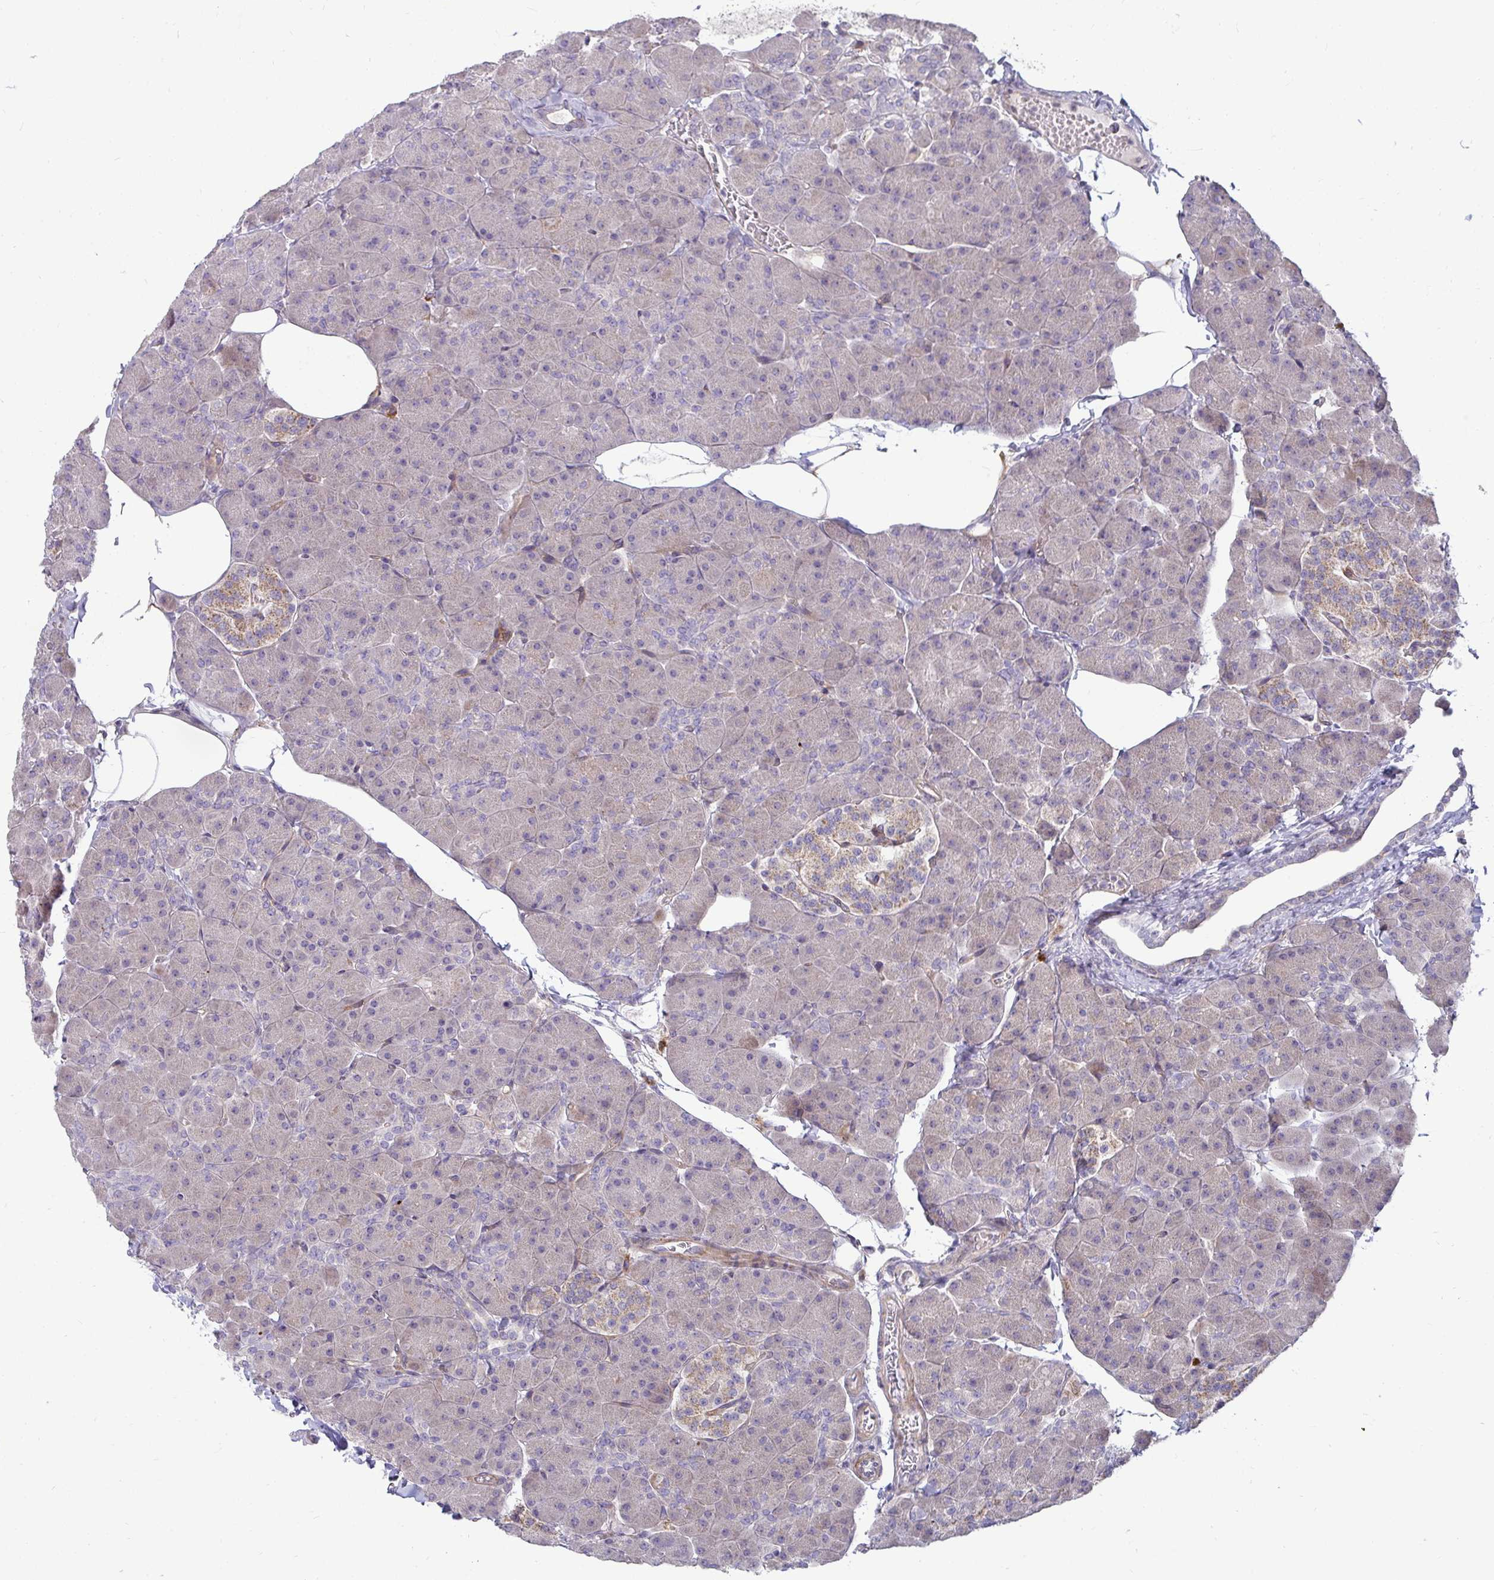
{"staining": {"intensity": "weak", "quantity": "<25%", "location": "cytoplasmic/membranous"}, "tissue": "pancreas", "cell_type": "Exocrine glandular cells", "image_type": "normal", "snomed": [{"axis": "morphology", "description": "Normal tissue, NOS"}, {"axis": "topography", "description": "Pancreas"}], "caption": "A high-resolution micrograph shows immunohistochemistry staining of benign pancreas, which demonstrates no significant positivity in exocrine glandular cells. Nuclei are stained in blue.", "gene": "SH2D1B", "patient": {"sex": "male", "age": 35}}